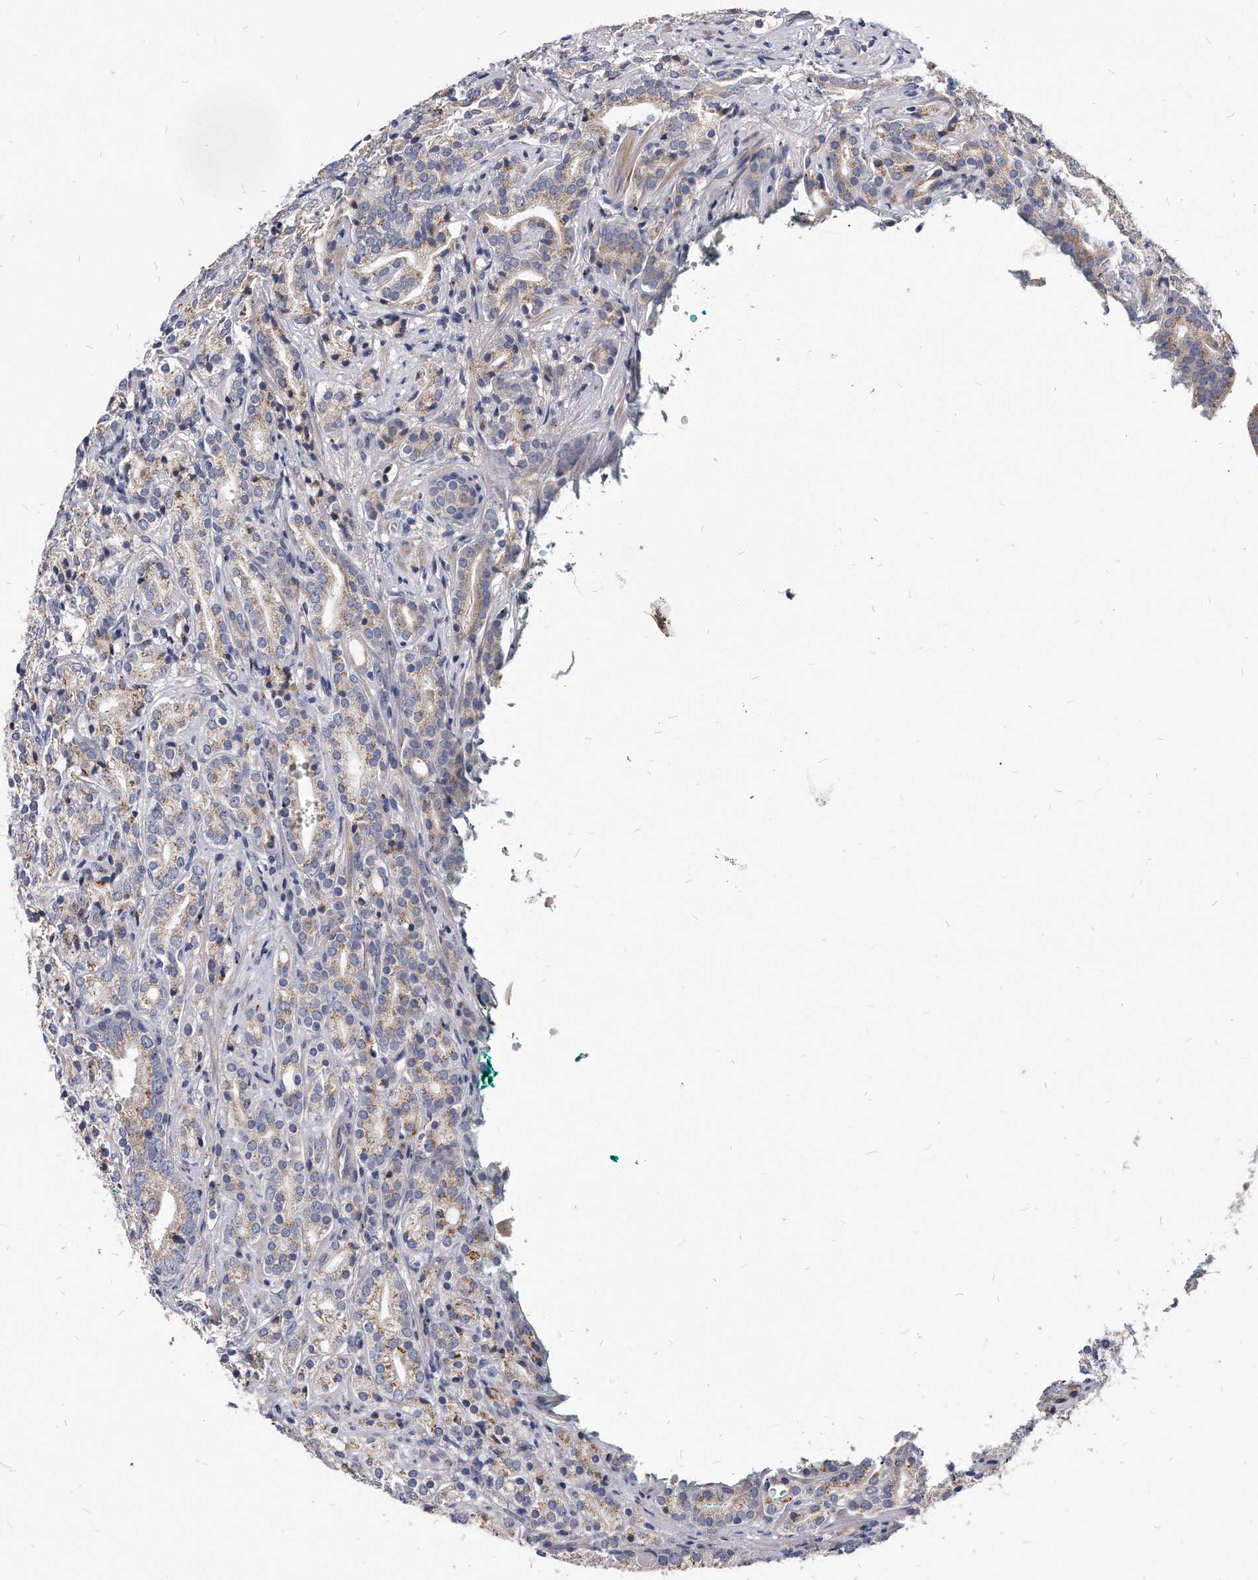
{"staining": {"intensity": "weak", "quantity": "25%-75%", "location": "cytoplasmic/membranous"}, "tissue": "prostate cancer", "cell_type": "Tumor cells", "image_type": "cancer", "snomed": [{"axis": "morphology", "description": "Adenocarcinoma, High grade"}, {"axis": "topography", "description": "Prostate"}], "caption": "The histopathology image demonstrates immunohistochemical staining of prostate cancer. There is weak cytoplasmic/membranous expression is appreciated in approximately 25%-75% of tumor cells. (Stains: DAB (3,3'-diaminobenzidine) in brown, nuclei in blue, Microscopy: brightfield microscopy at high magnification).", "gene": "MGAT4A", "patient": {"sex": "male", "age": 57}}